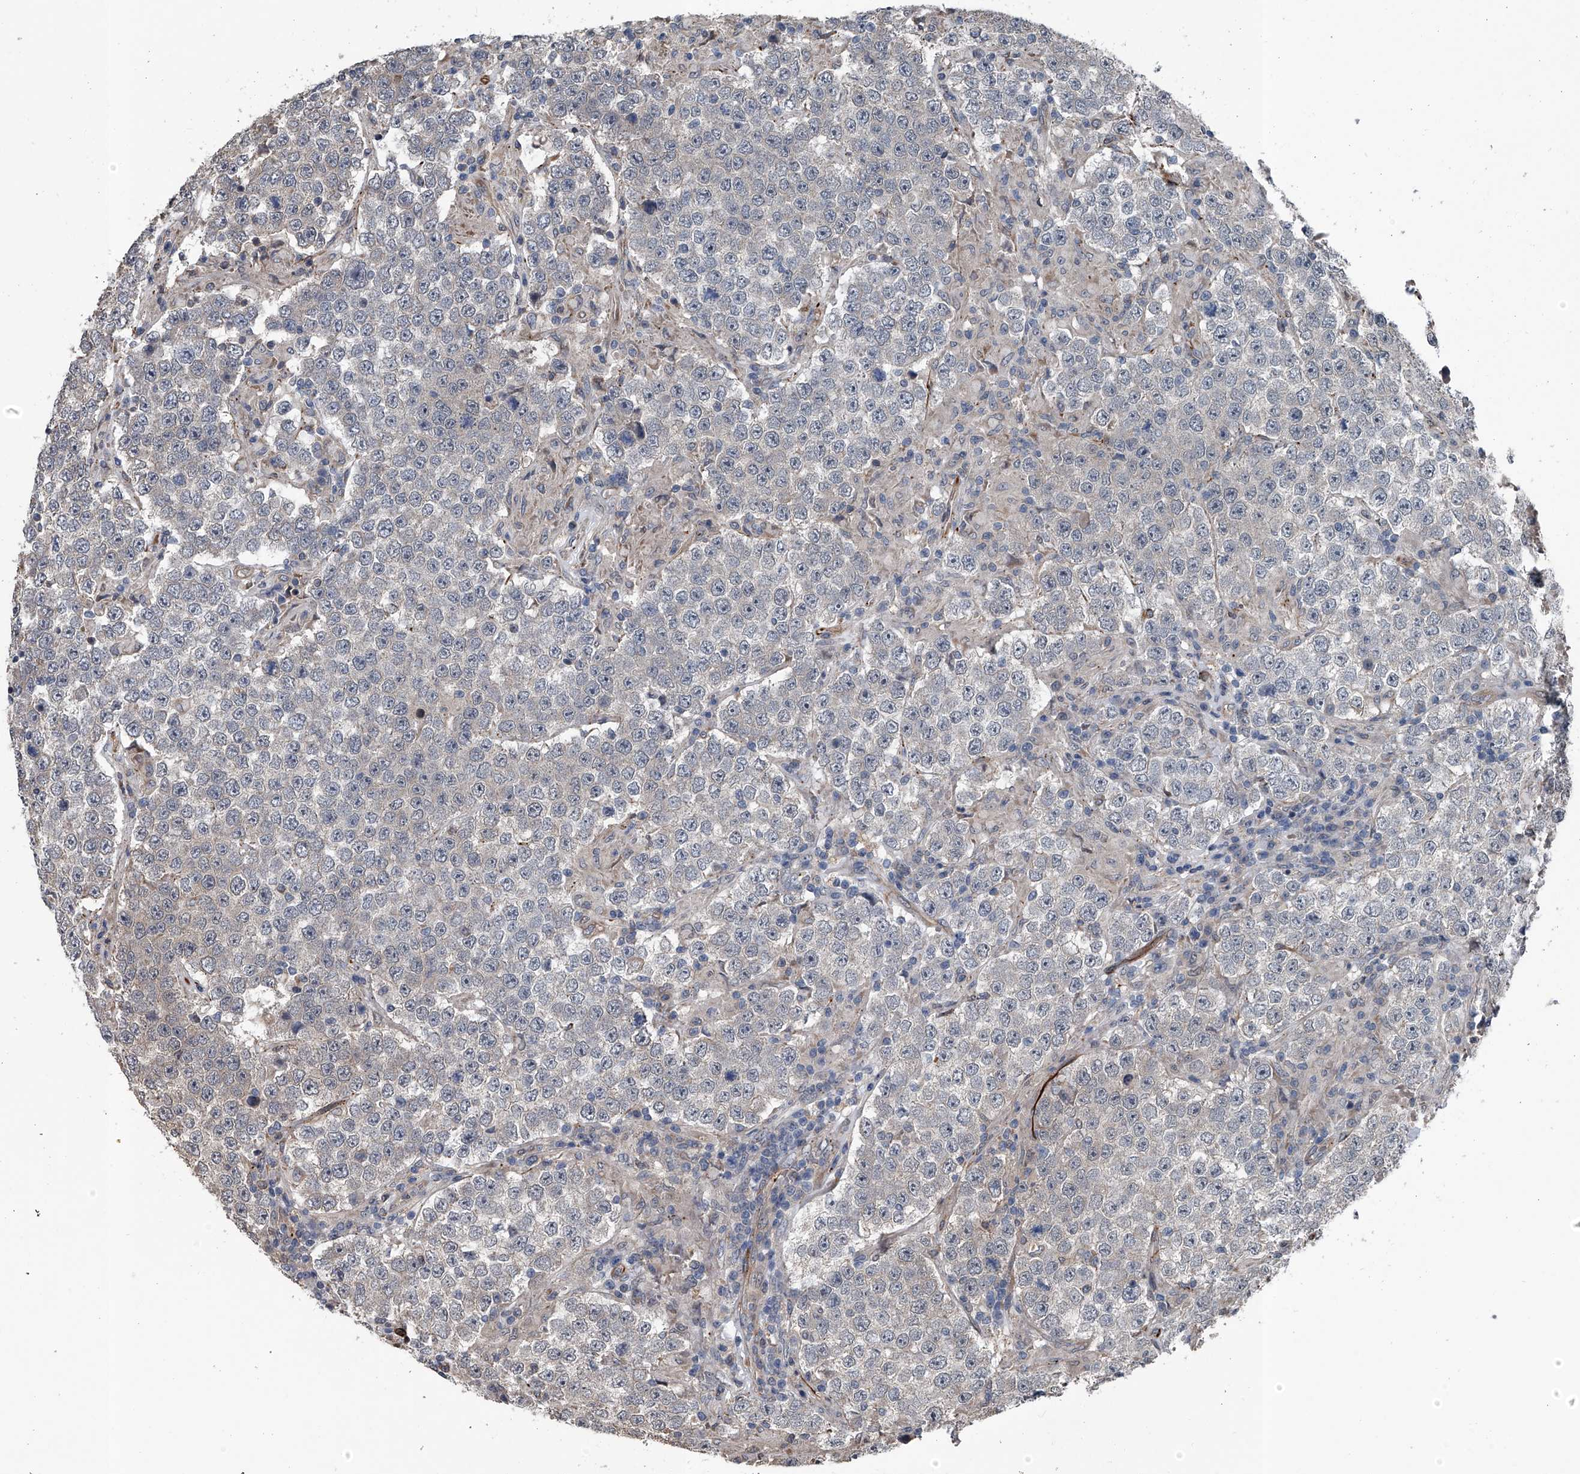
{"staining": {"intensity": "negative", "quantity": "none", "location": "none"}, "tissue": "testis cancer", "cell_type": "Tumor cells", "image_type": "cancer", "snomed": [{"axis": "morphology", "description": "Normal tissue, NOS"}, {"axis": "morphology", "description": "Urothelial carcinoma, High grade"}, {"axis": "morphology", "description": "Seminoma, NOS"}, {"axis": "morphology", "description": "Carcinoma, Embryonal, NOS"}, {"axis": "topography", "description": "Urinary bladder"}, {"axis": "topography", "description": "Testis"}], "caption": "Immunohistochemistry histopathology image of human testis seminoma stained for a protein (brown), which displays no positivity in tumor cells. The staining was performed using DAB to visualize the protein expression in brown, while the nuclei were stained in blue with hematoxylin (Magnification: 20x).", "gene": "LDLRAD2", "patient": {"sex": "male", "age": 41}}